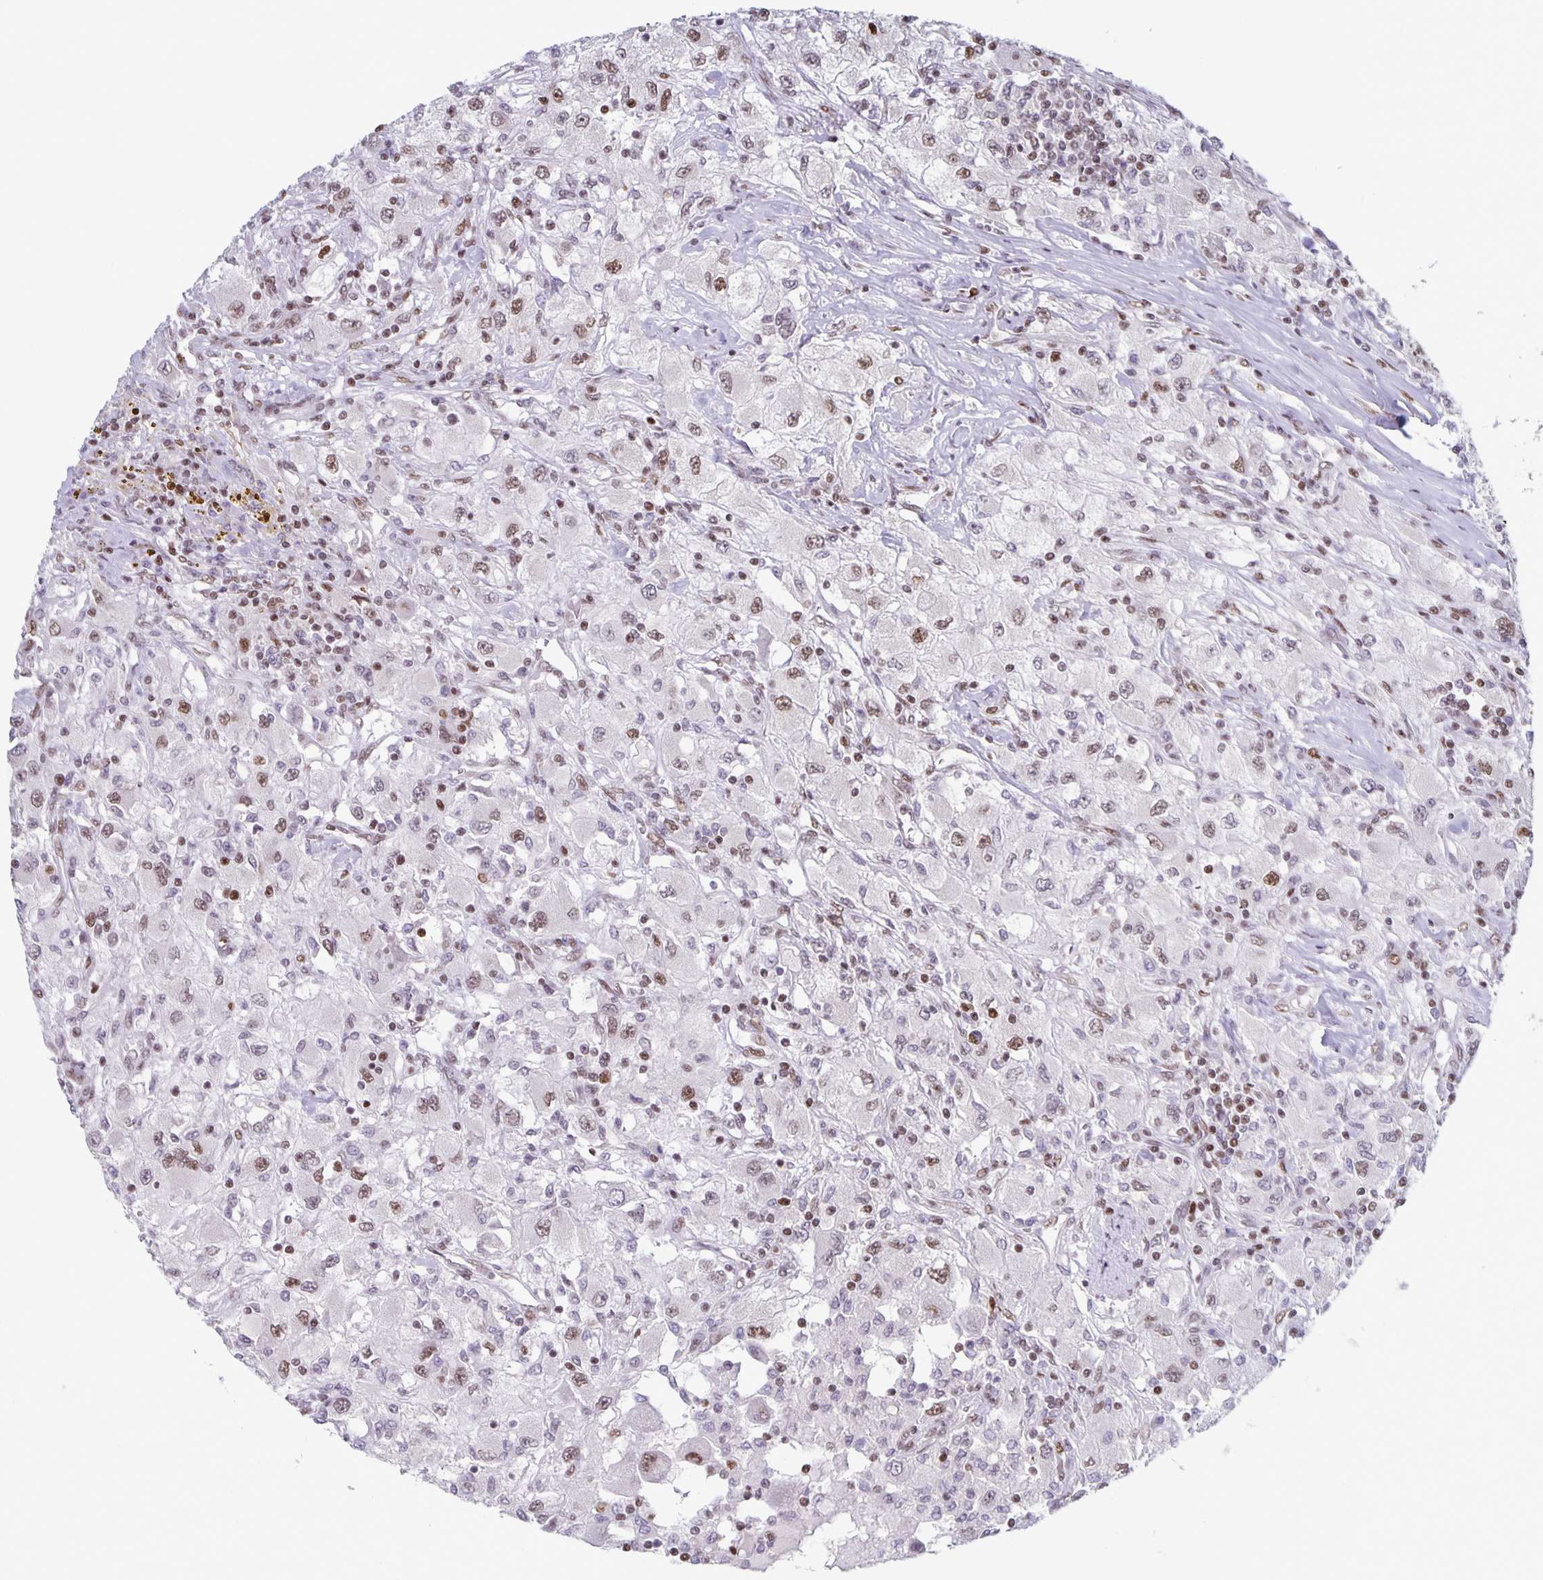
{"staining": {"intensity": "weak", "quantity": "25%-75%", "location": "nuclear"}, "tissue": "renal cancer", "cell_type": "Tumor cells", "image_type": "cancer", "snomed": [{"axis": "morphology", "description": "Adenocarcinoma, NOS"}, {"axis": "topography", "description": "Kidney"}], "caption": "High-power microscopy captured an IHC micrograph of adenocarcinoma (renal), revealing weak nuclear positivity in approximately 25%-75% of tumor cells.", "gene": "JUND", "patient": {"sex": "female", "age": 67}}